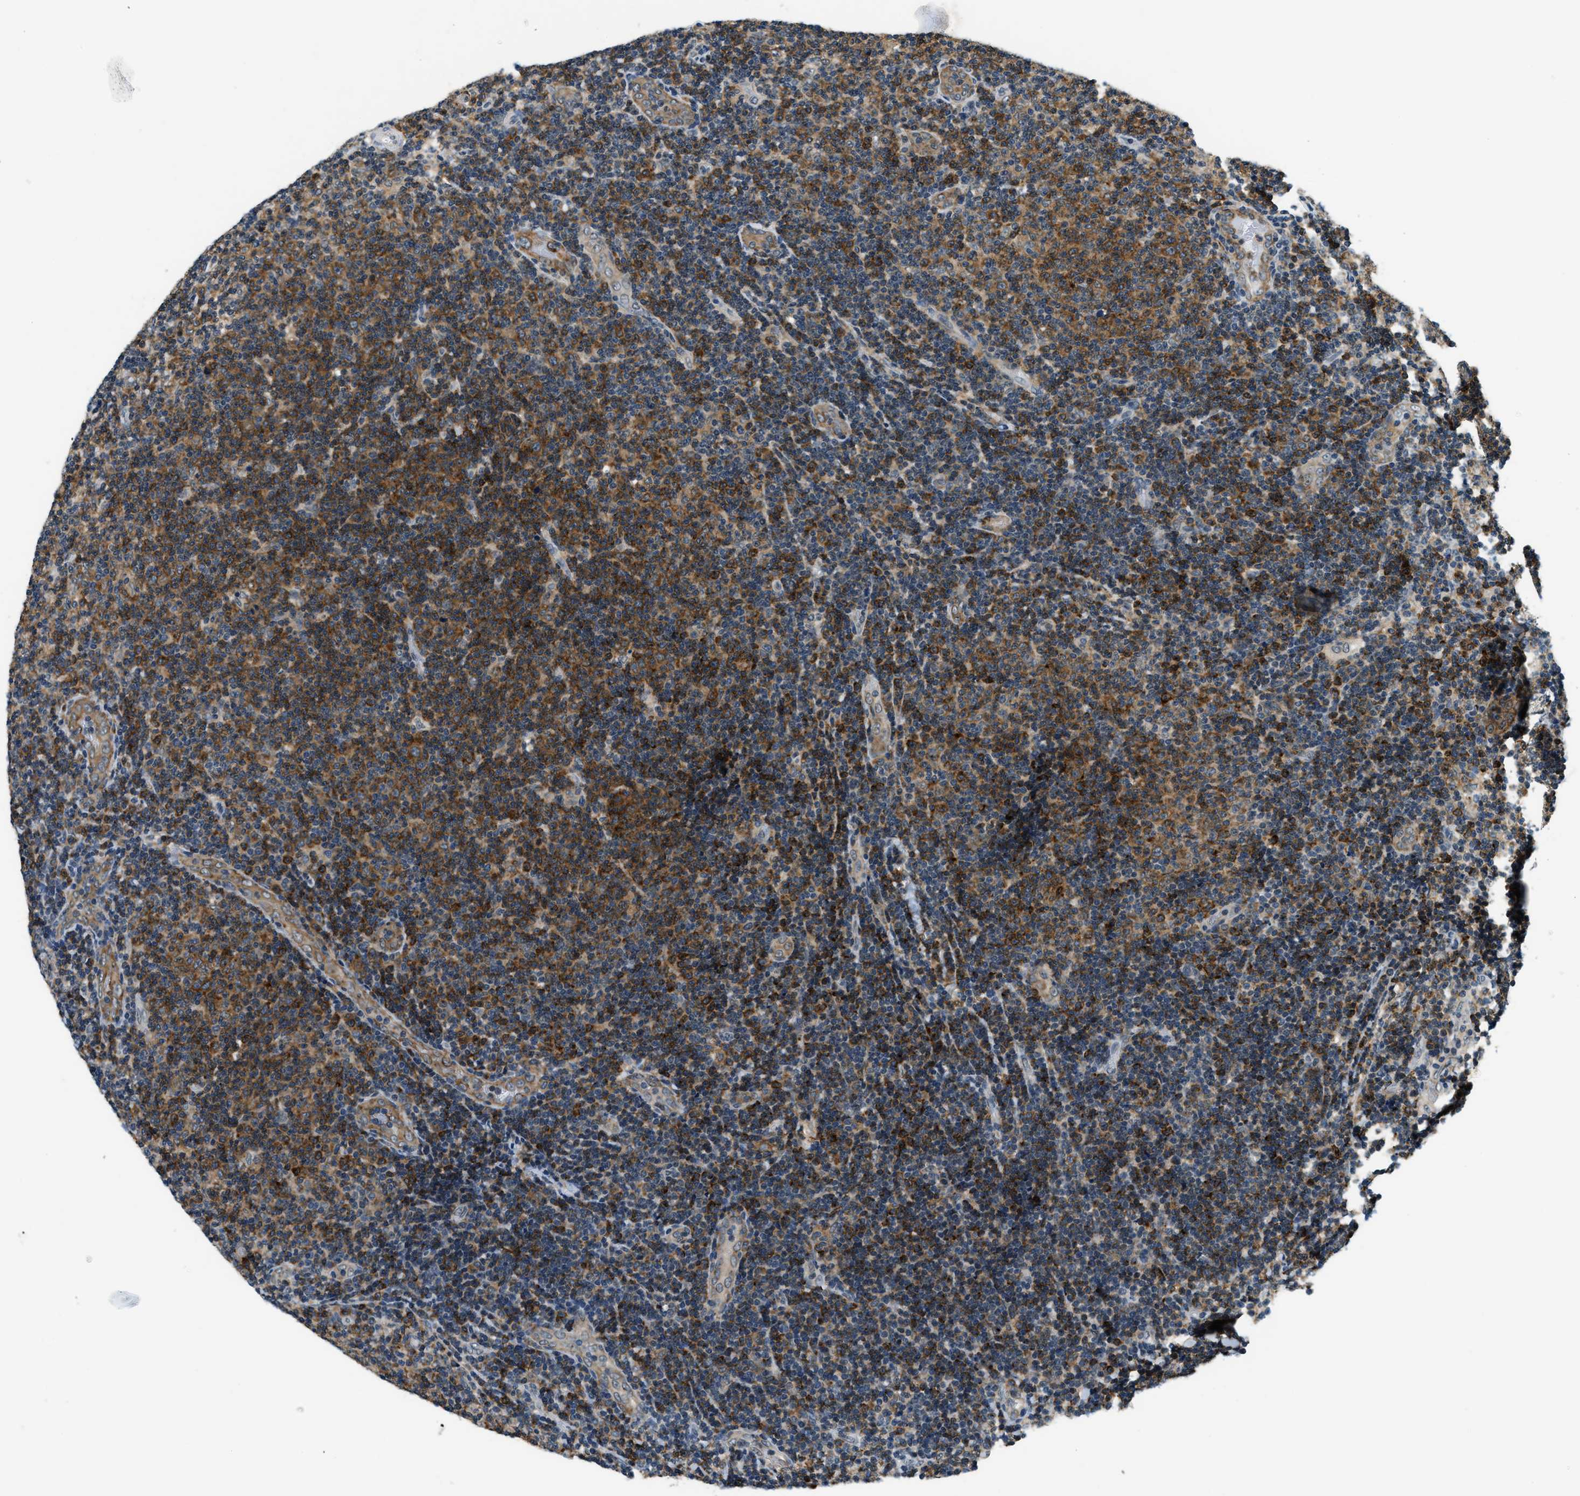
{"staining": {"intensity": "moderate", "quantity": "25%-75%", "location": "cytoplasmic/membranous"}, "tissue": "lymphoma", "cell_type": "Tumor cells", "image_type": "cancer", "snomed": [{"axis": "morphology", "description": "Malignant lymphoma, non-Hodgkin's type, Low grade"}, {"axis": "topography", "description": "Lymph node"}], "caption": "An immunohistochemistry (IHC) photomicrograph of tumor tissue is shown. Protein staining in brown highlights moderate cytoplasmic/membranous positivity in lymphoma within tumor cells. The staining is performed using DAB brown chromogen to label protein expression. The nuclei are counter-stained blue using hematoxylin.", "gene": "RAB11FIP1", "patient": {"sex": "male", "age": 83}}